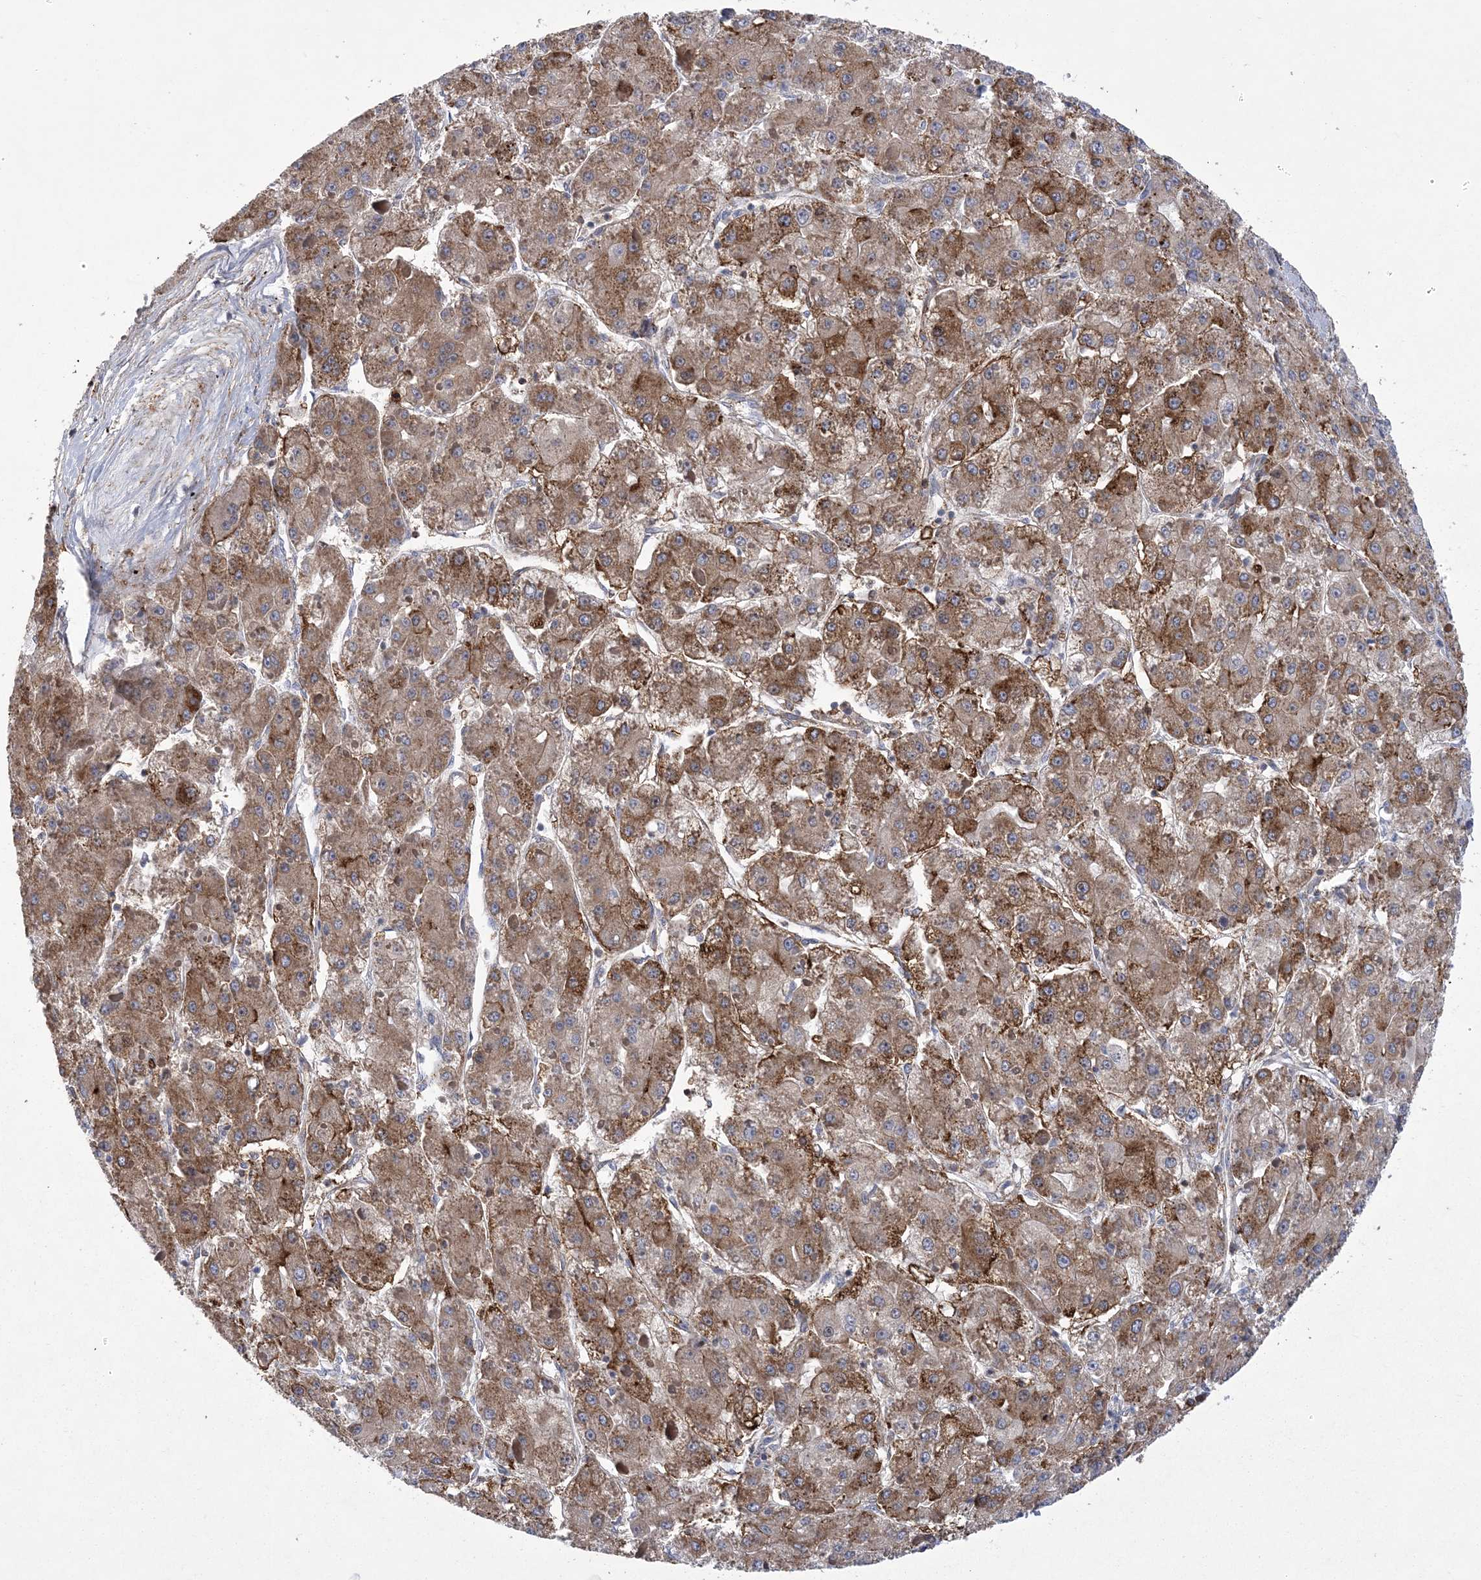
{"staining": {"intensity": "moderate", "quantity": ">75%", "location": "cytoplasmic/membranous"}, "tissue": "liver cancer", "cell_type": "Tumor cells", "image_type": "cancer", "snomed": [{"axis": "morphology", "description": "Carcinoma, Hepatocellular, NOS"}, {"axis": "topography", "description": "Liver"}], "caption": "An image of human liver hepatocellular carcinoma stained for a protein reveals moderate cytoplasmic/membranous brown staining in tumor cells.", "gene": "ARSJ", "patient": {"sex": "female", "age": 73}}